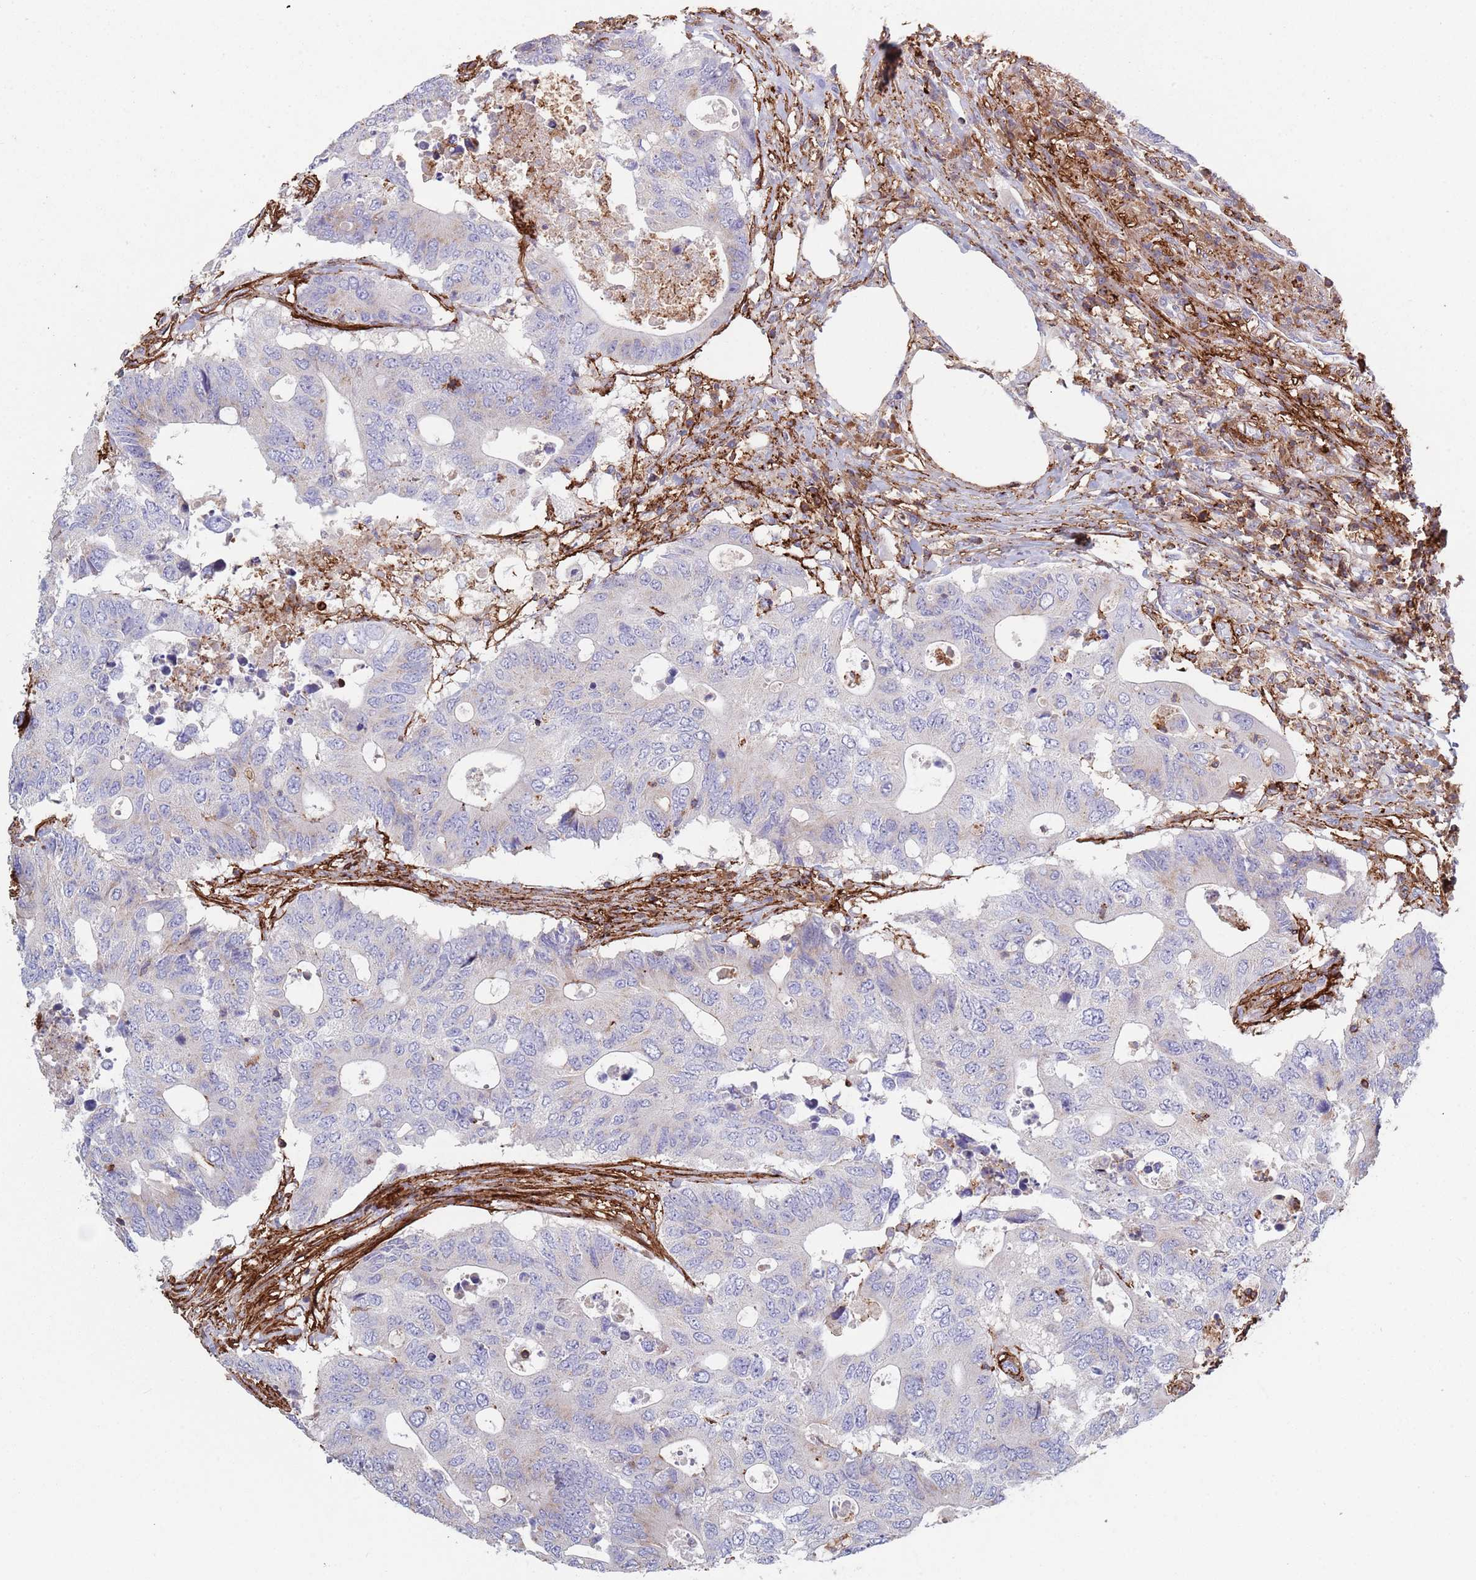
{"staining": {"intensity": "negative", "quantity": "none", "location": "none"}, "tissue": "colorectal cancer", "cell_type": "Tumor cells", "image_type": "cancer", "snomed": [{"axis": "morphology", "description": "Adenocarcinoma, NOS"}, {"axis": "topography", "description": "Colon"}], "caption": "Immunohistochemical staining of human adenocarcinoma (colorectal) shows no significant positivity in tumor cells.", "gene": "RNF144A", "patient": {"sex": "male", "age": 71}}